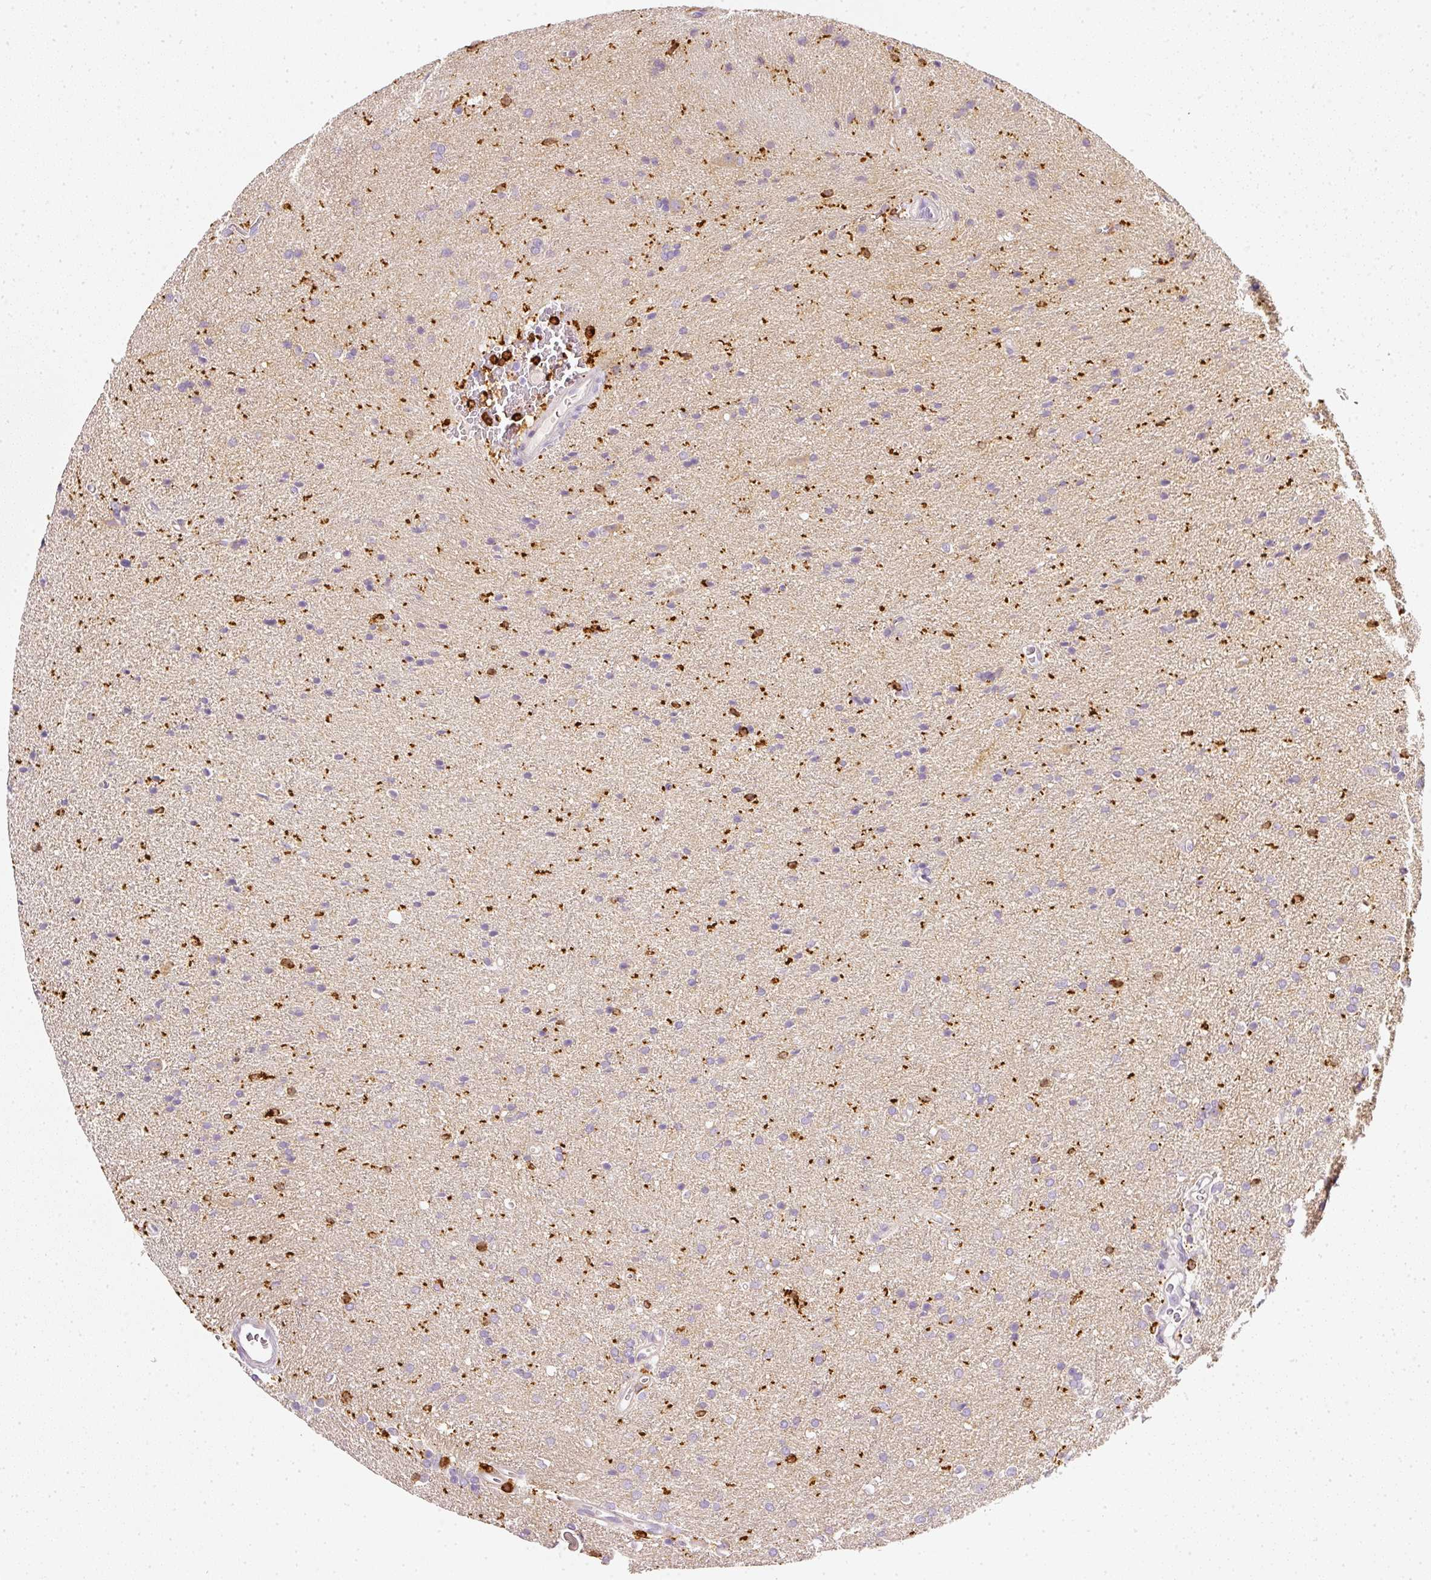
{"staining": {"intensity": "negative", "quantity": "none", "location": "none"}, "tissue": "glioma", "cell_type": "Tumor cells", "image_type": "cancer", "snomed": [{"axis": "morphology", "description": "Glioma, malignant, Low grade"}, {"axis": "topography", "description": "Brain"}], "caption": "An image of glioma stained for a protein reveals no brown staining in tumor cells.", "gene": "EVL", "patient": {"sex": "female", "age": 34}}